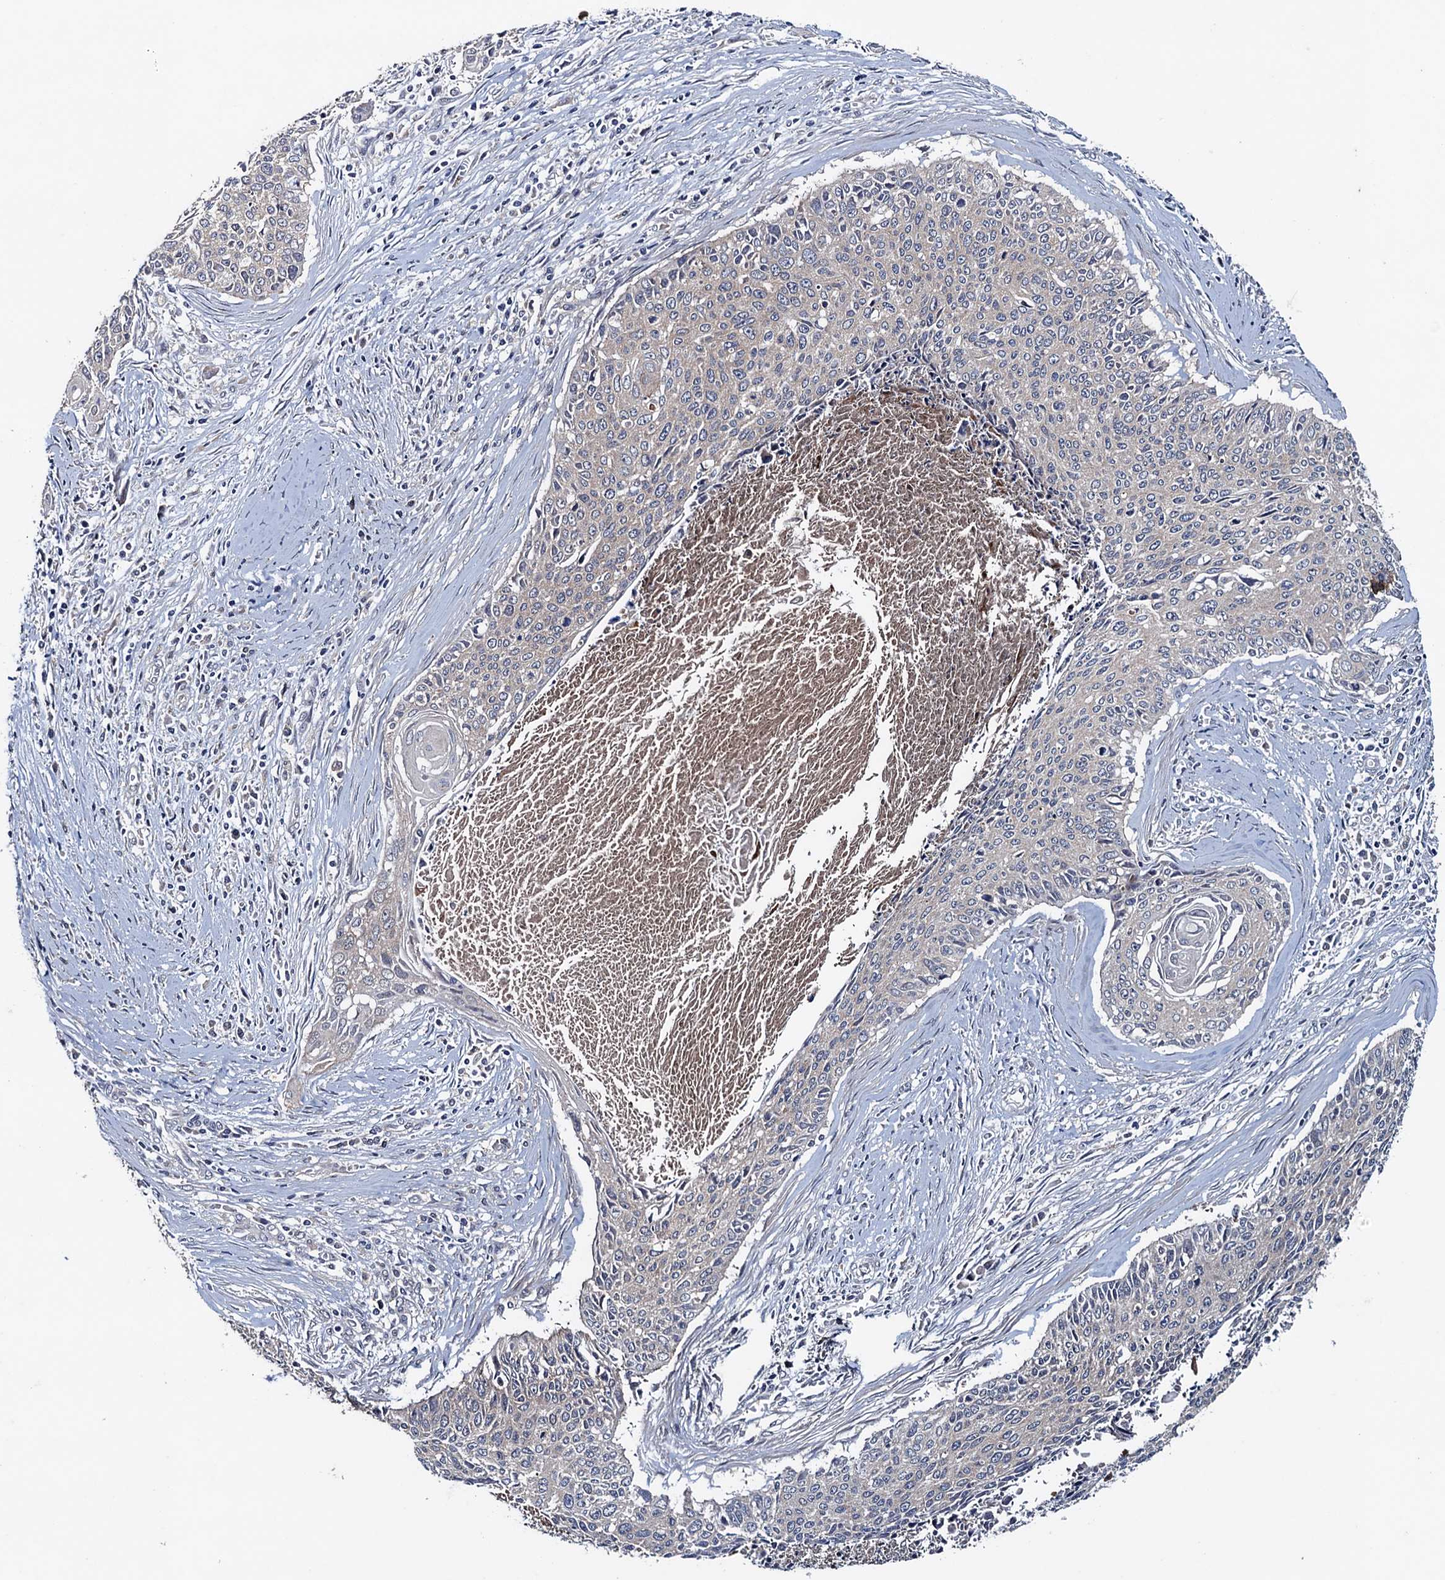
{"staining": {"intensity": "negative", "quantity": "none", "location": "none"}, "tissue": "cervical cancer", "cell_type": "Tumor cells", "image_type": "cancer", "snomed": [{"axis": "morphology", "description": "Squamous cell carcinoma, NOS"}, {"axis": "topography", "description": "Cervix"}], "caption": "Tumor cells are negative for brown protein staining in cervical cancer (squamous cell carcinoma).", "gene": "BLTP3B", "patient": {"sex": "female", "age": 55}}